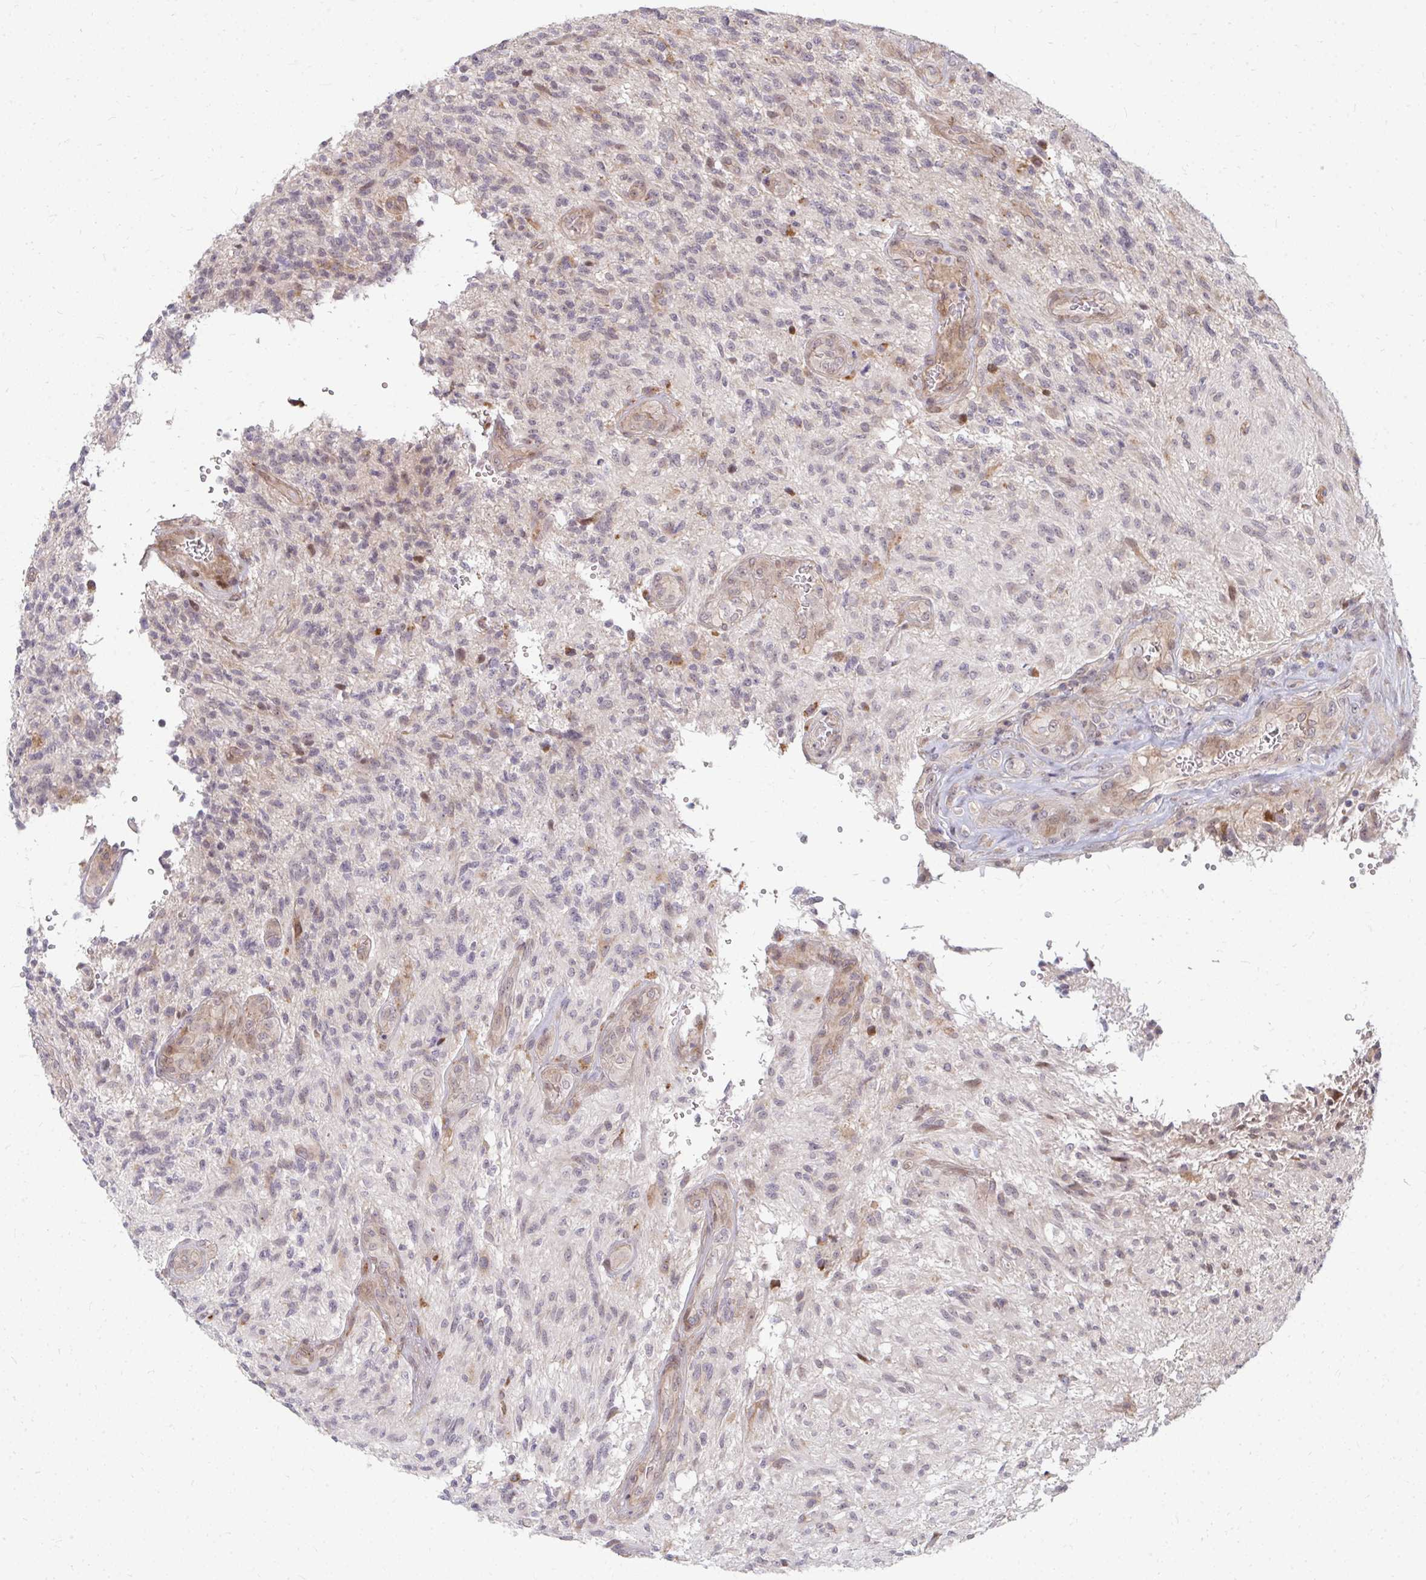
{"staining": {"intensity": "negative", "quantity": "none", "location": "none"}, "tissue": "glioma", "cell_type": "Tumor cells", "image_type": "cancer", "snomed": [{"axis": "morphology", "description": "Glioma, malignant, High grade"}, {"axis": "topography", "description": "Brain"}], "caption": "Immunohistochemistry (IHC) image of human high-grade glioma (malignant) stained for a protein (brown), which demonstrates no staining in tumor cells.", "gene": "ZNF285", "patient": {"sex": "male", "age": 56}}